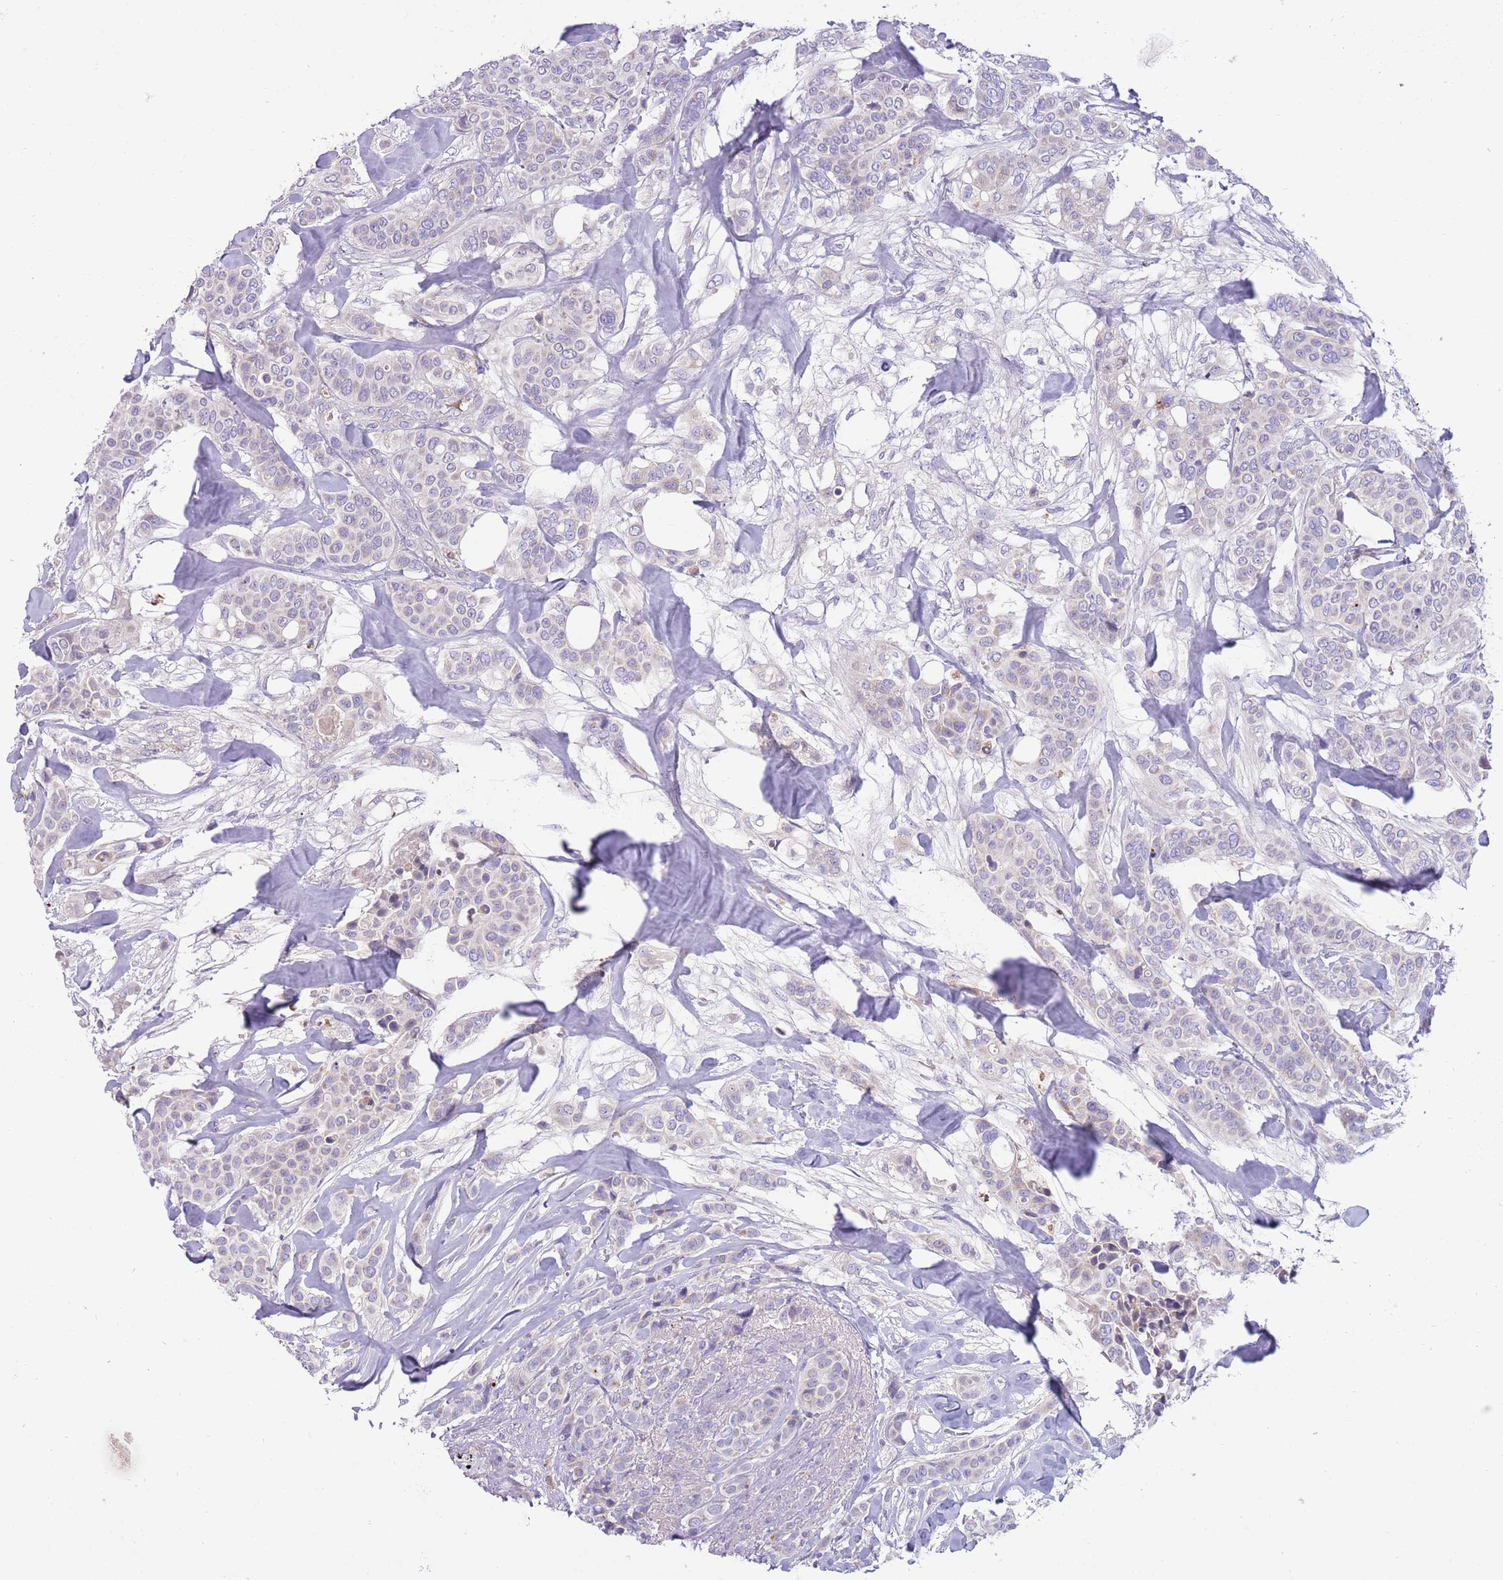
{"staining": {"intensity": "negative", "quantity": "none", "location": "none"}, "tissue": "breast cancer", "cell_type": "Tumor cells", "image_type": "cancer", "snomed": [{"axis": "morphology", "description": "Lobular carcinoma"}, {"axis": "topography", "description": "Breast"}], "caption": "Immunohistochemistry of breast cancer reveals no positivity in tumor cells.", "gene": "DDHD1", "patient": {"sex": "female", "age": 51}}